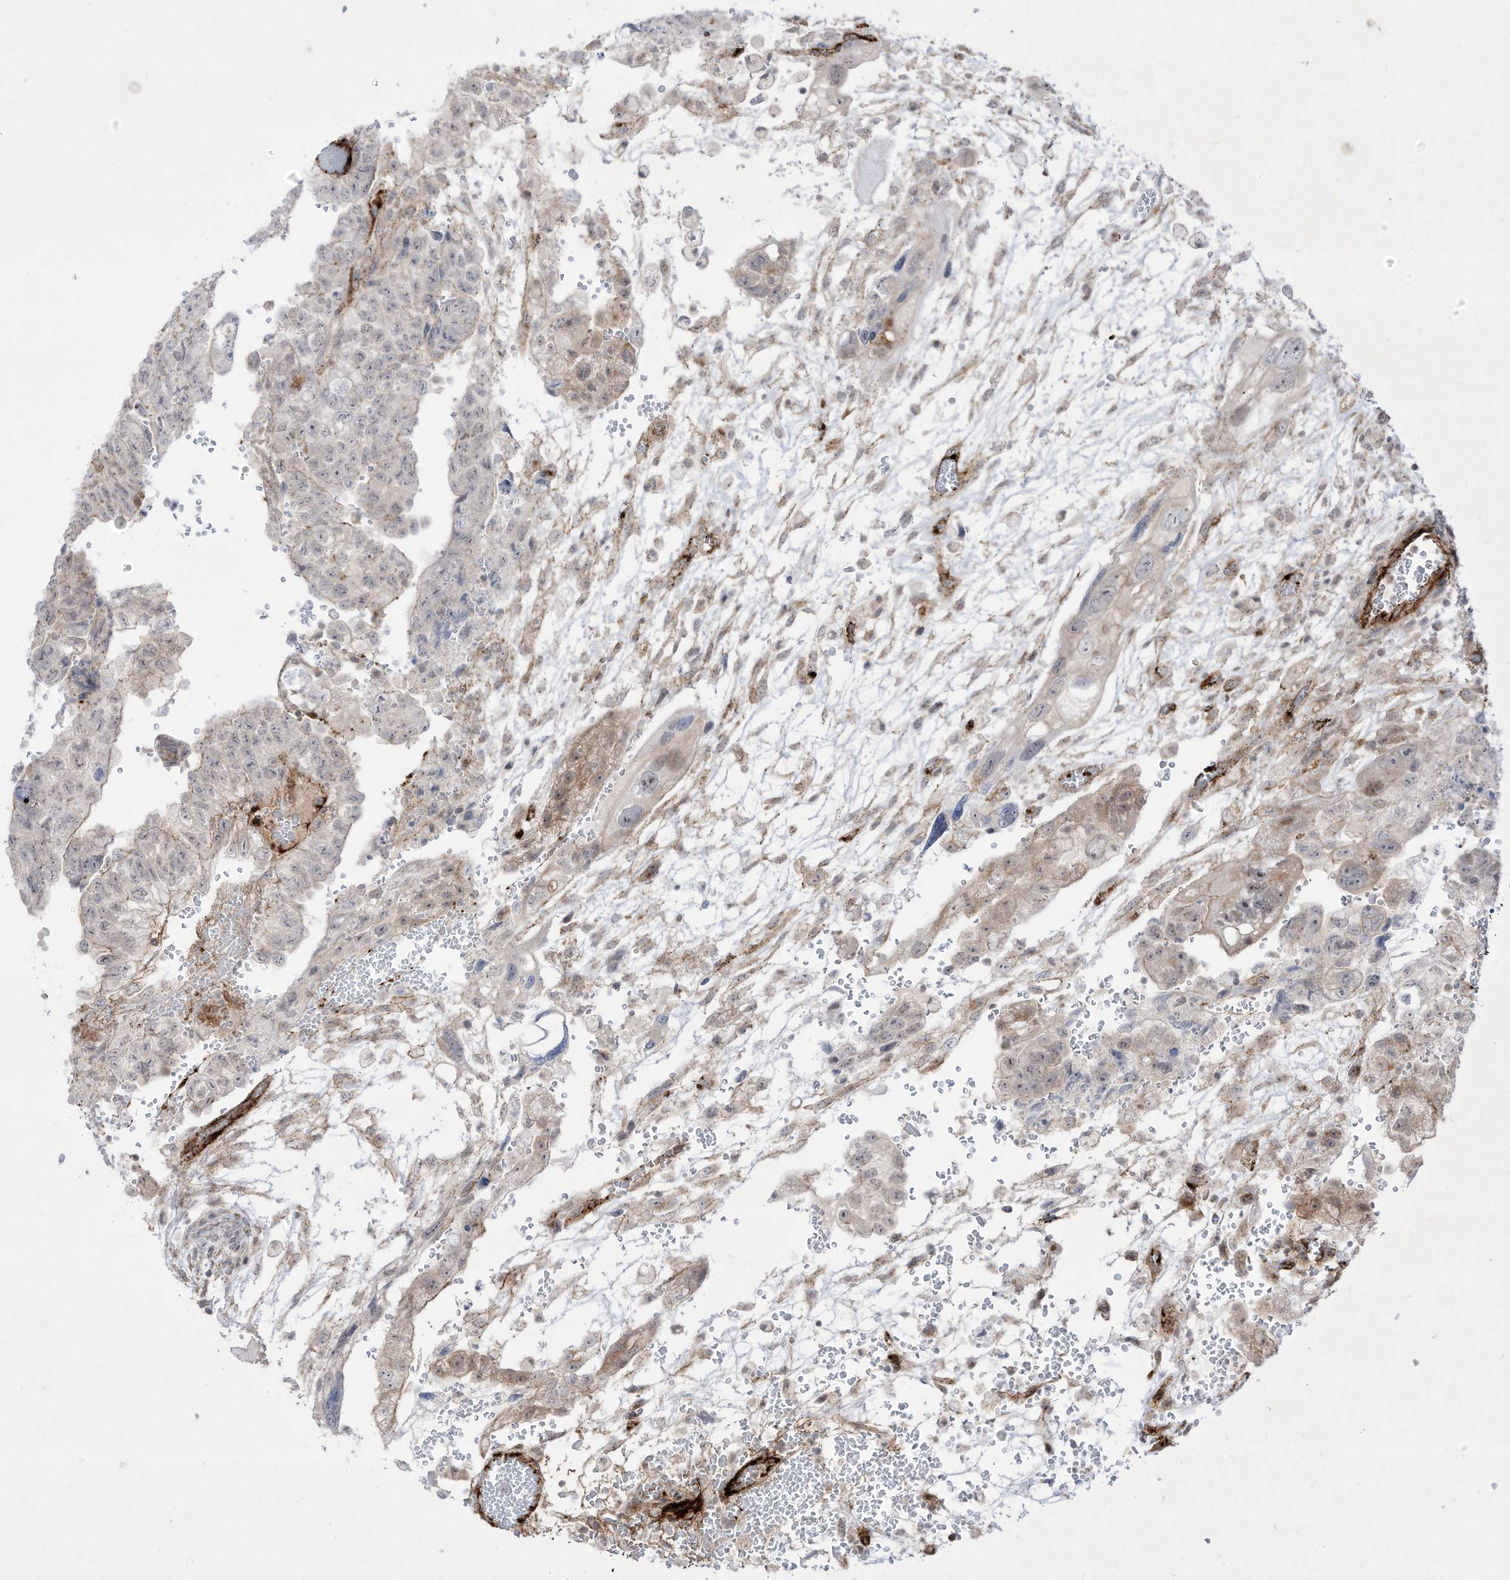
{"staining": {"intensity": "negative", "quantity": "none", "location": "none"}, "tissue": "testis cancer", "cell_type": "Tumor cells", "image_type": "cancer", "snomed": [{"axis": "morphology", "description": "Carcinoma, Embryonal, NOS"}, {"axis": "topography", "description": "Testis"}], "caption": "Tumor cells are negative for brown protein staining in testis cancer (embryonal carcinoma). (Brightfield microscopy of DAB (3,3'-diaminobenzidine) immunohistochemistry (IHC) at high magnification).", "gene": "ZGRF1", "patient": {"sex": "male", "age": 36}}